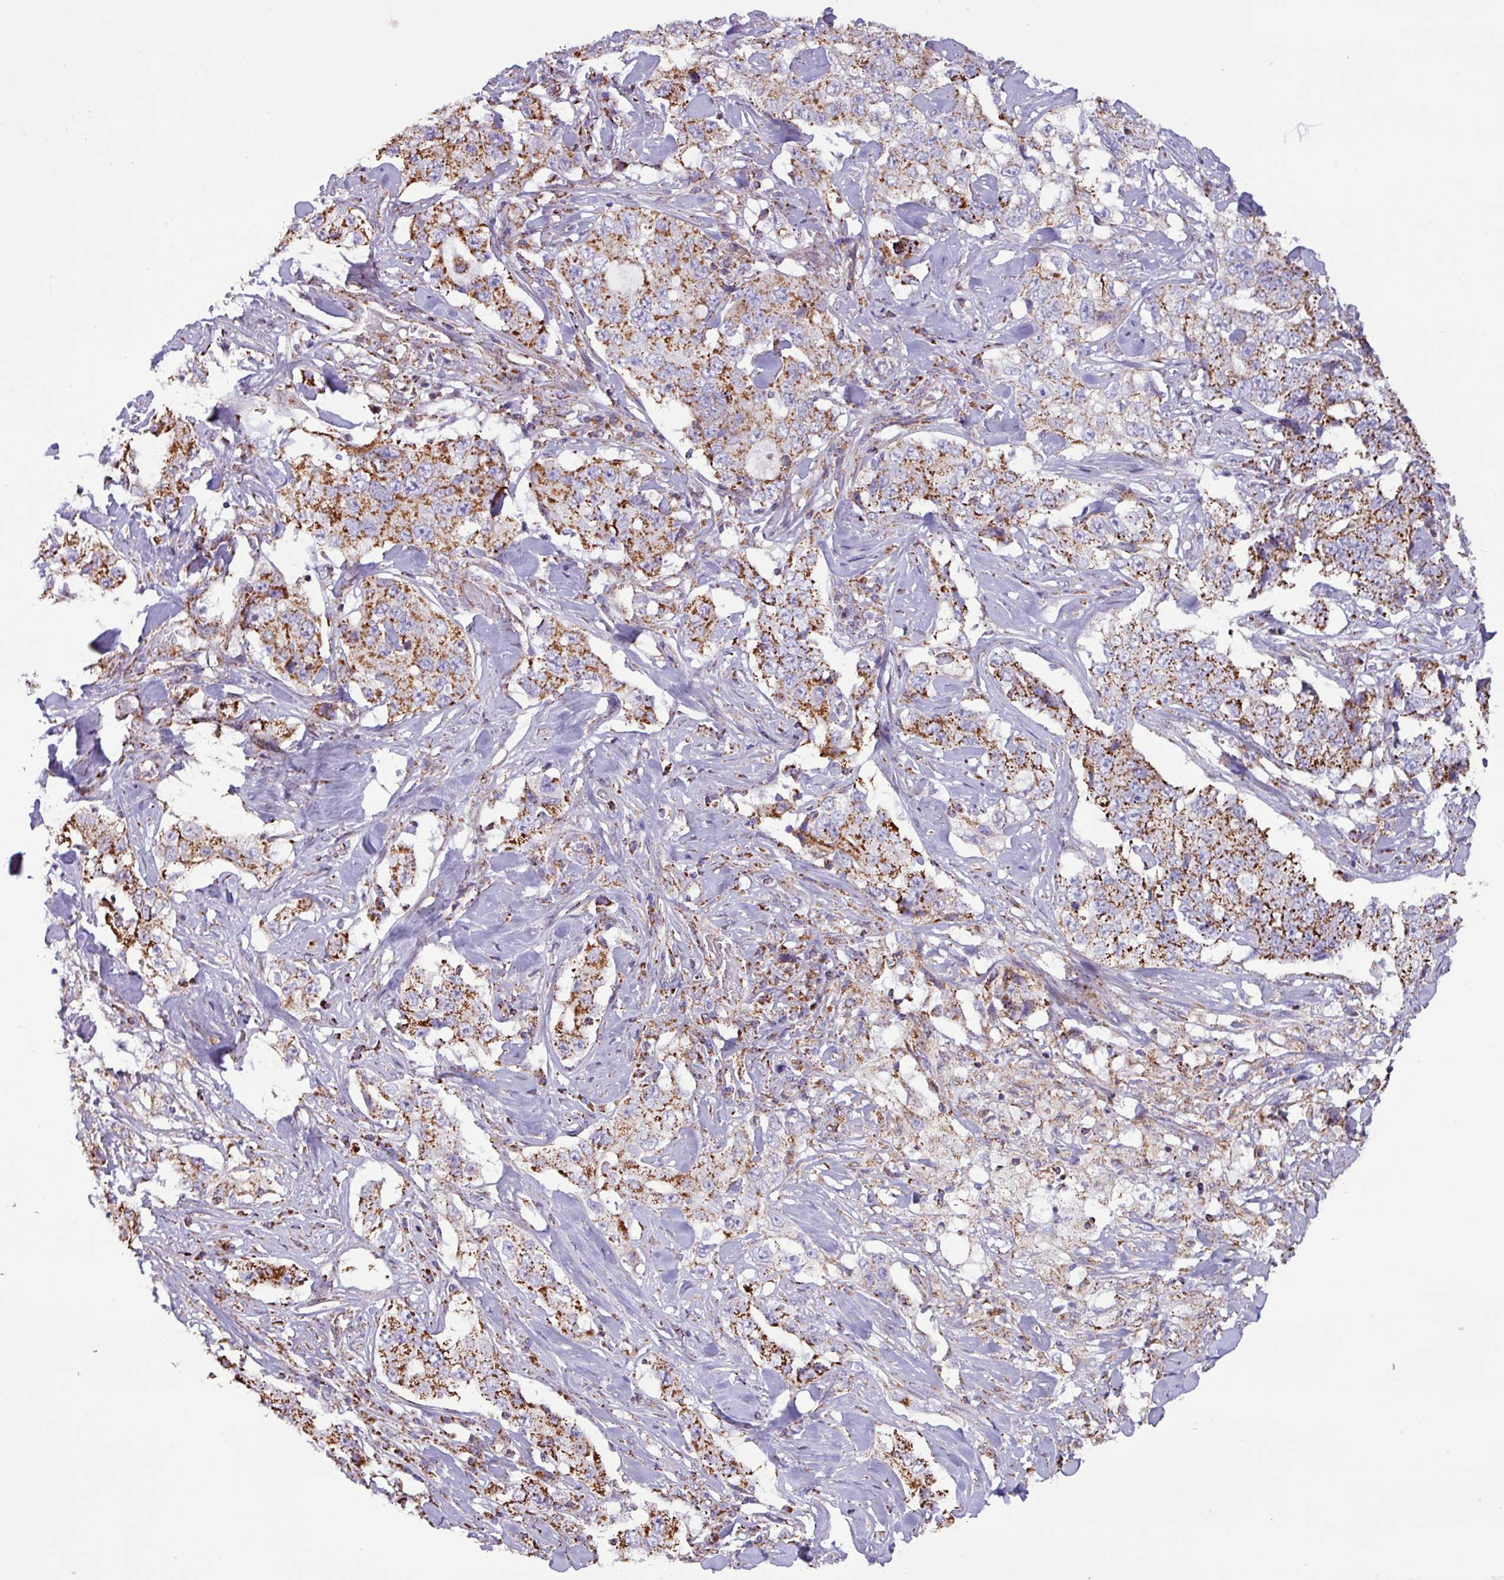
{"staining": {"intensity": "moderate", "quantity": ">75%", "location": "cytoplasmic/membranous"}, "tissue": "lung cancer", "cell_type": "Tumor cells", "image_type": "cancer", "snomed": [{"axis": "morphology", "description": "Adenocarcinoma, NOS"}, {"axis": "topography", "description": "Lung"}], "caption": "Moderate cytoplasmic/membranous positivity is seen in approximately >75% of tumor cells in lung cancer.", "gene": "RTL3", "patient": {"sex": "female", "age": 51}}